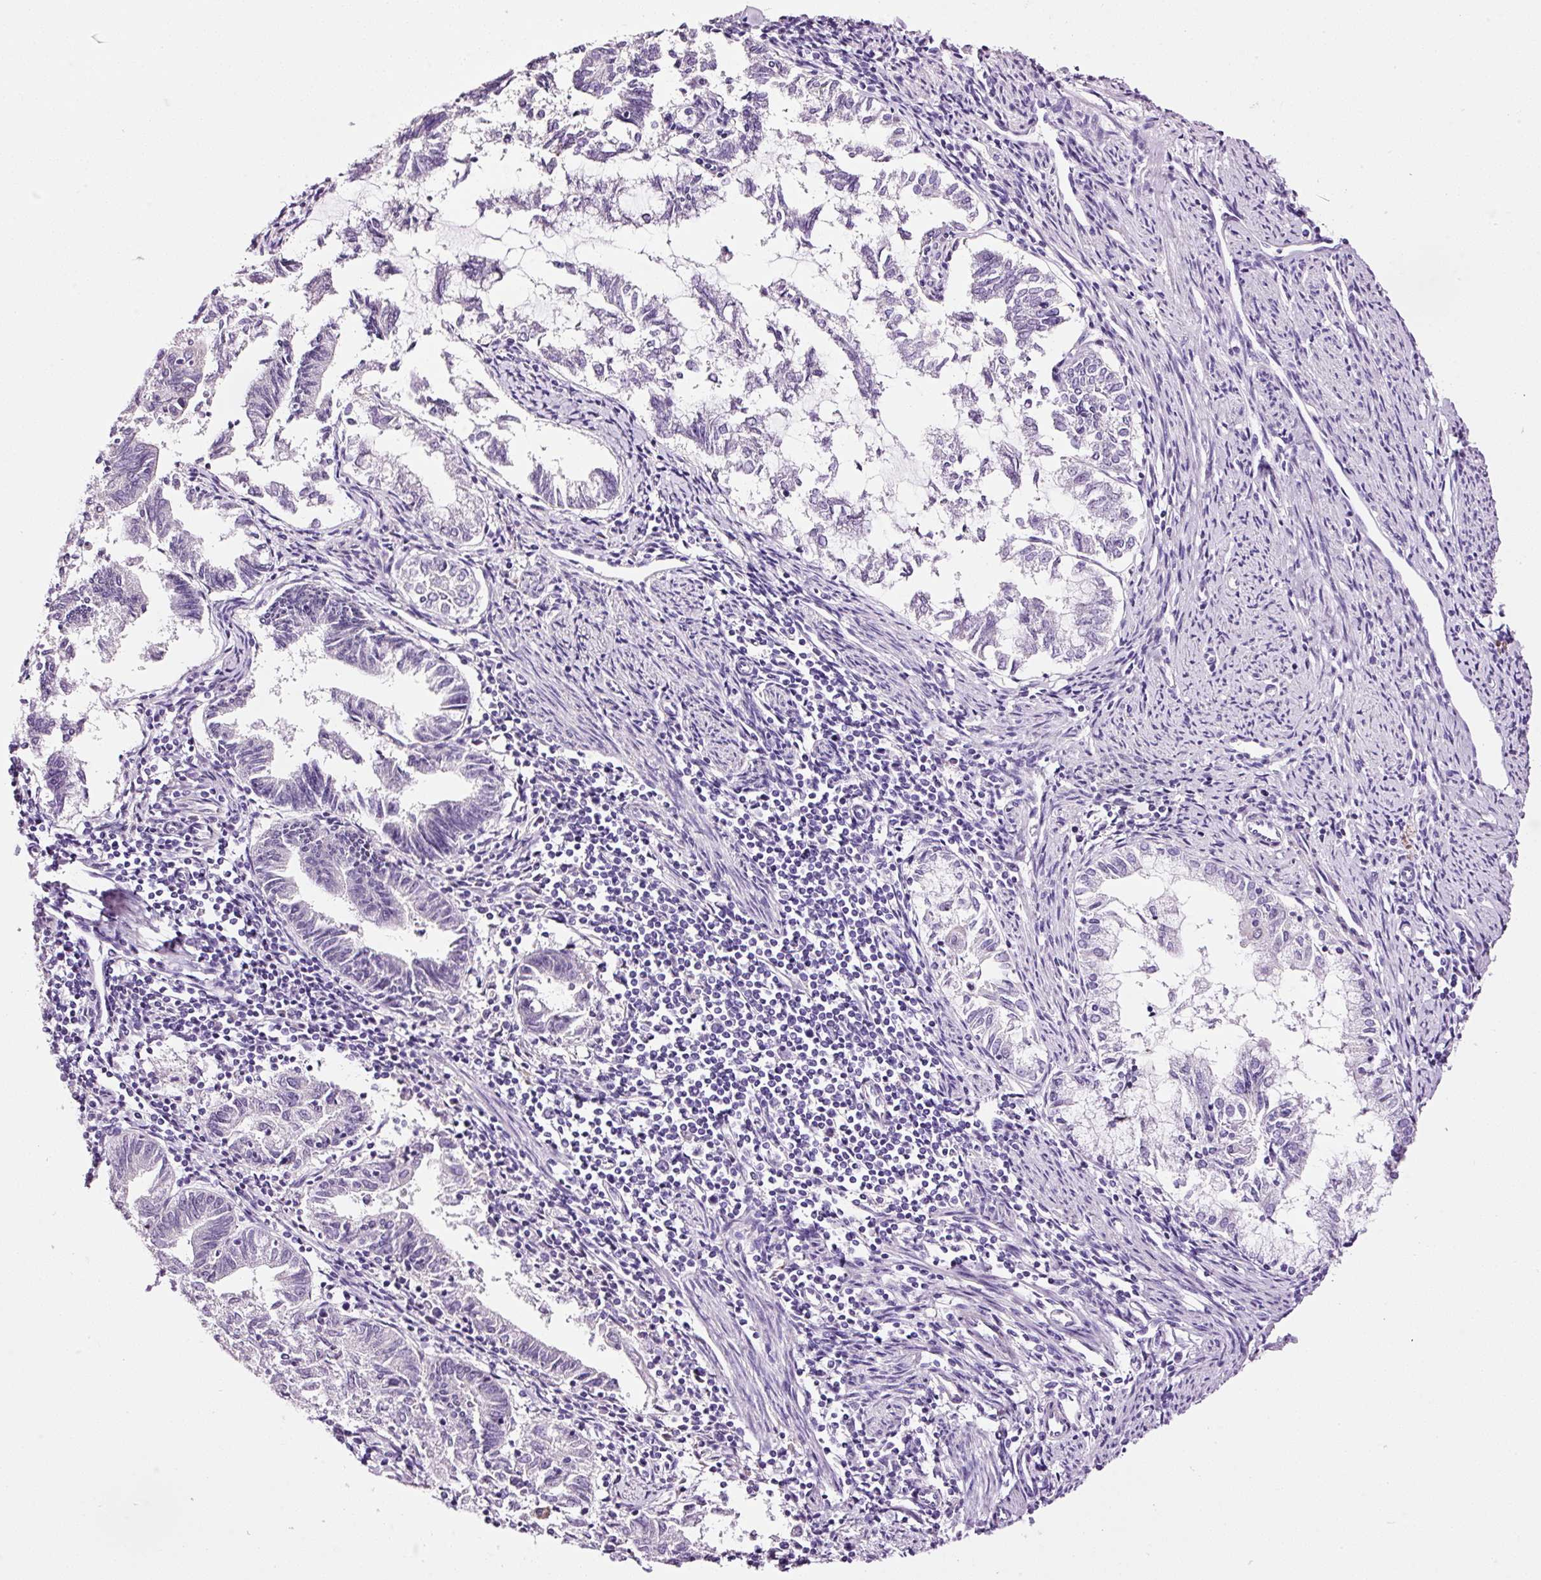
{"staining": {"intensity": "negative", "quantity": "none", "location": "none"}, "tissue": "endometrial cancer", "cell_type": "Tumor cells", "image_type": "cancer", "snomed": [{"axis": "morphology", "description": "Adenocarcinoma, NOS"}, {"axis": "topography", "description": "Endometrium"}], "caption": "An image of adenocarcinoma (endometrial) stained for a protein demonstrates no brown staining in tumor cells.", "gene": "RTF2", "patient": {"sex": "female", "age": 79}}